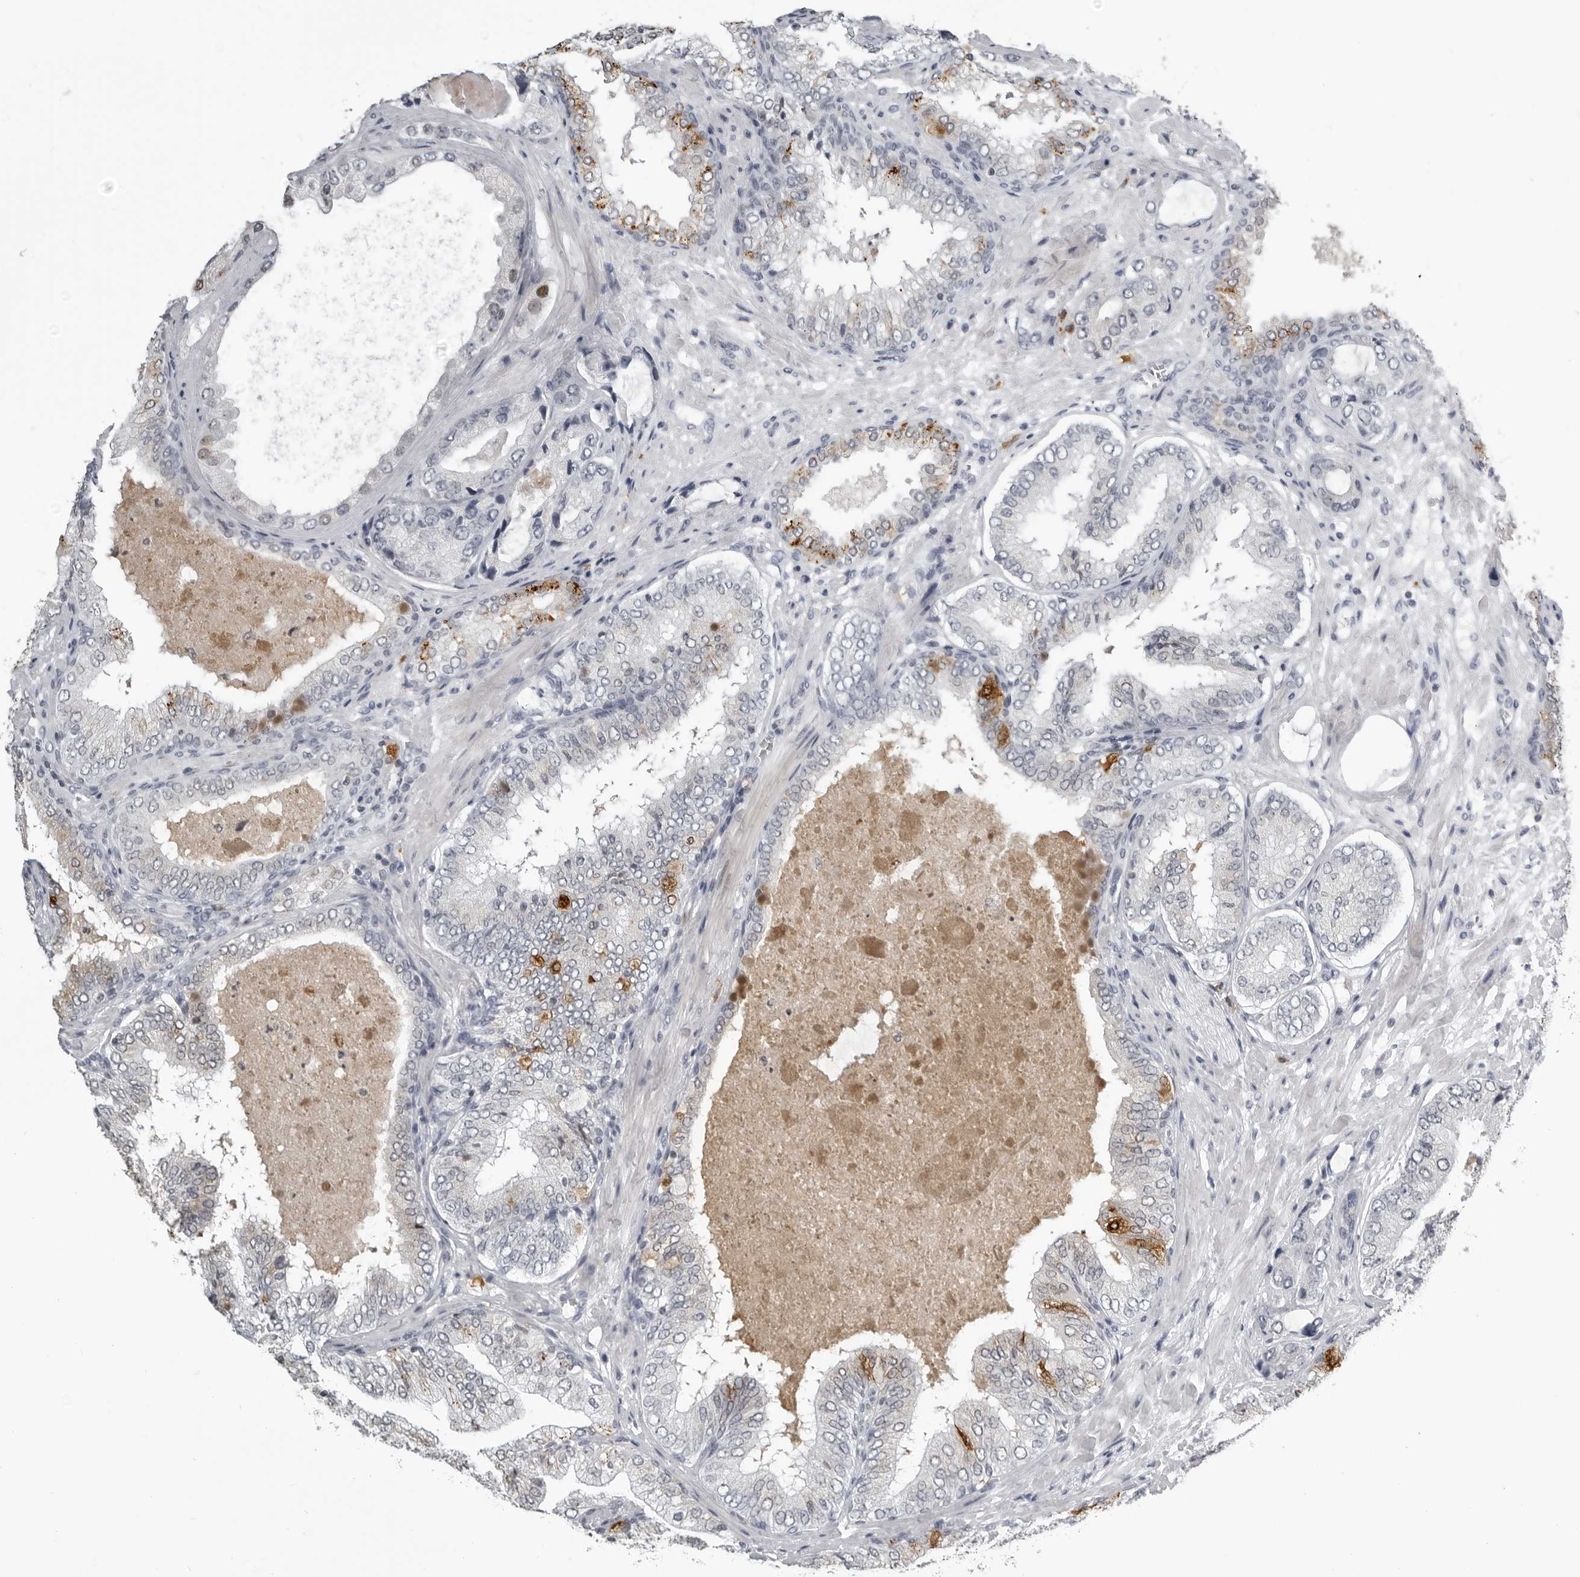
{"staining": {"intensity": "moderate", "quantity": "<25%", "location": "cytoplasmic/membranous"}, "tissue": "prostate cancer", "cell_type": "Tumor cells", "image_type": "cancer", "snomed": [{"axis": "morphology", "description": "Normal tissue, NOS"}, {"axis": "morphology", "description": "Adenocarcinoma, High grade"}, {"axis": "topography", "description": "Prostate"}, {"axis": "topography", "description": "Peripheral nerve tissue"}], "caption": "Tumor cells exhibit moderate cytoplasmic/membranous positivity in about <25% of cells in adenocarcinoma (high-grade) (prostate).", "gene": "RTCA", "patient": {"sex": "male", "age": 59}}